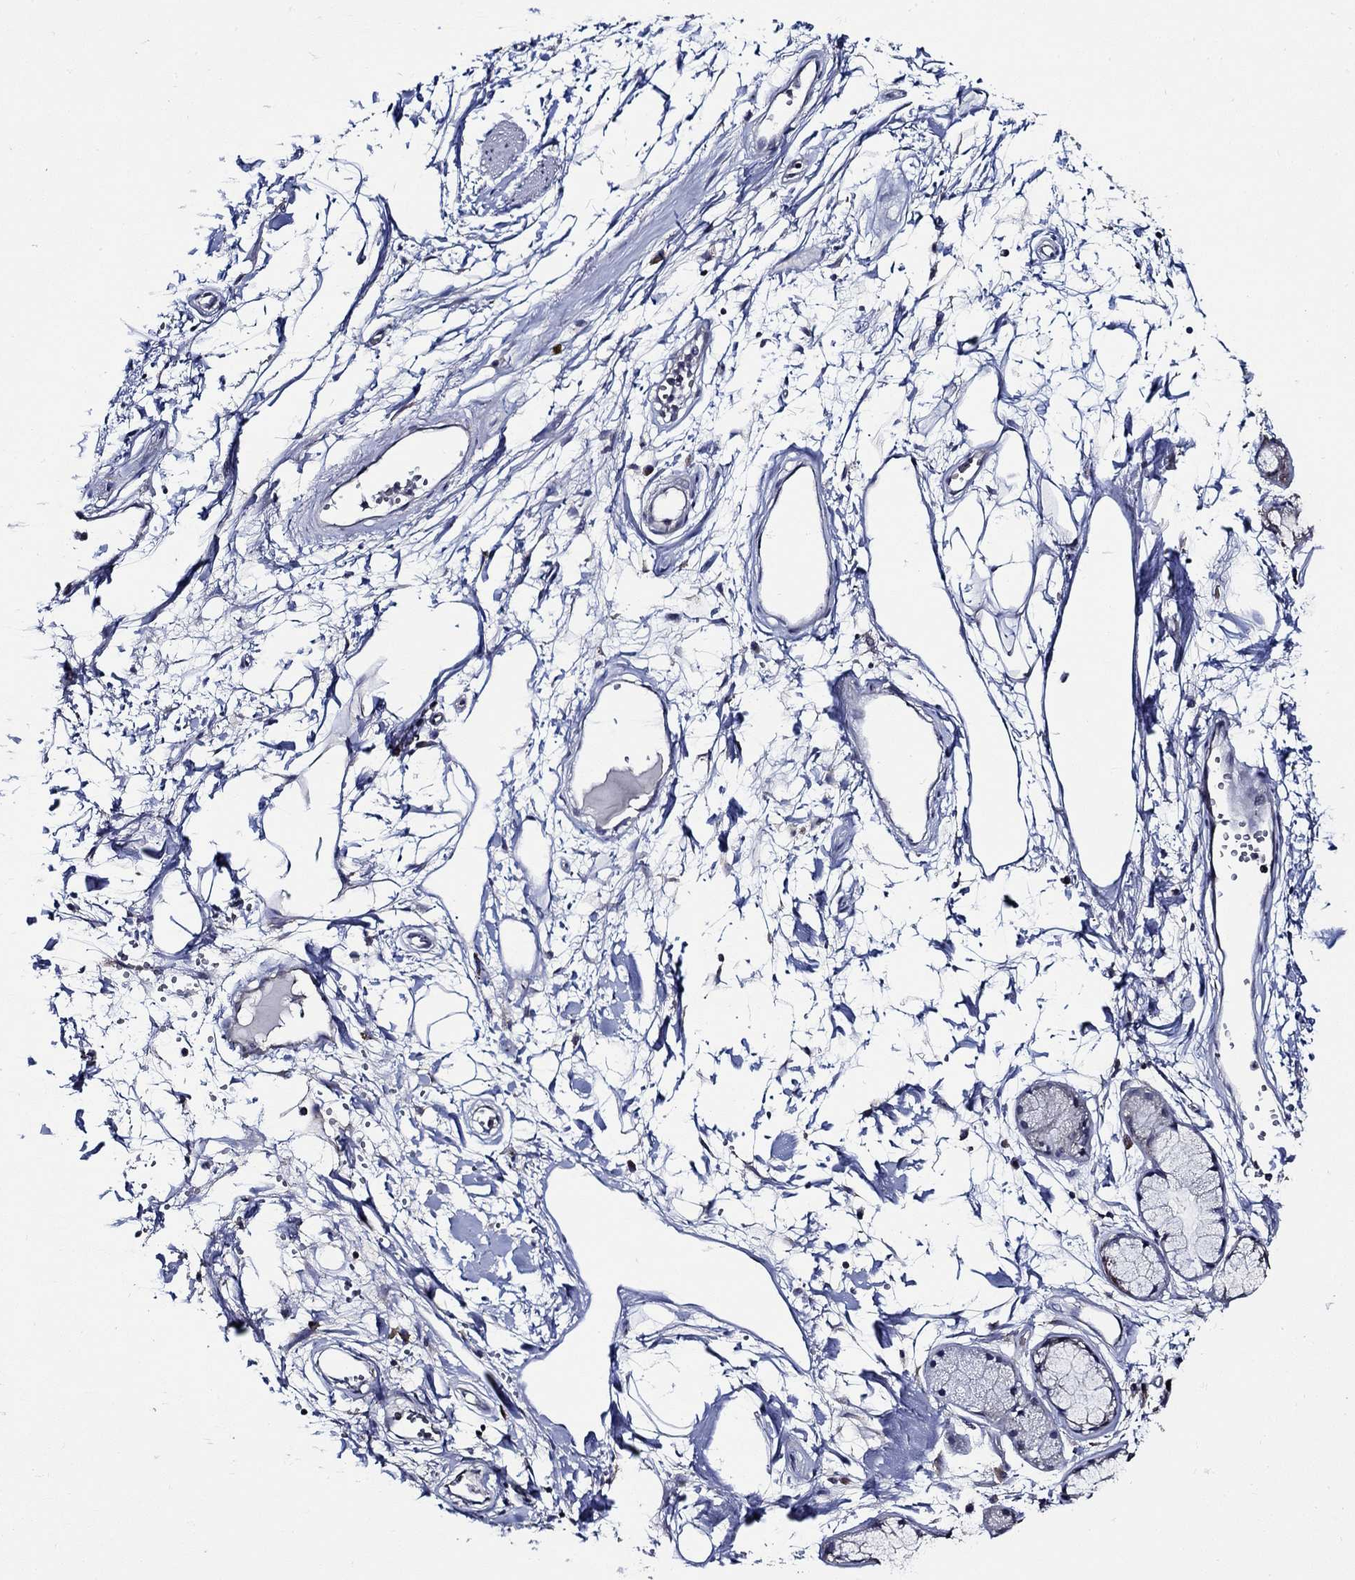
{"staining": {"intensity": "negative", "quantity": "none", "location": "none"}, "tissue": "adipose tissue", "cell_type": "Adipocytes", "image_type": "normal", "snomed": [{"axis": "morphology", "description": "Normal tissue, NOS"}, {"axis": "morphology", "description": "Squamous cell carcinoma, NOS"}, {"axis": "topography", "description": "Cartilage tissue"}, {"axis": "topography", "description": "Lung"}], "caption": "This is an immunohistochemistry histopathology image of unremarkable adipose tissue. There is no expression in adipocytes.", "gene": "WDR53", "patient": {"sex": "male", "age": 66}}